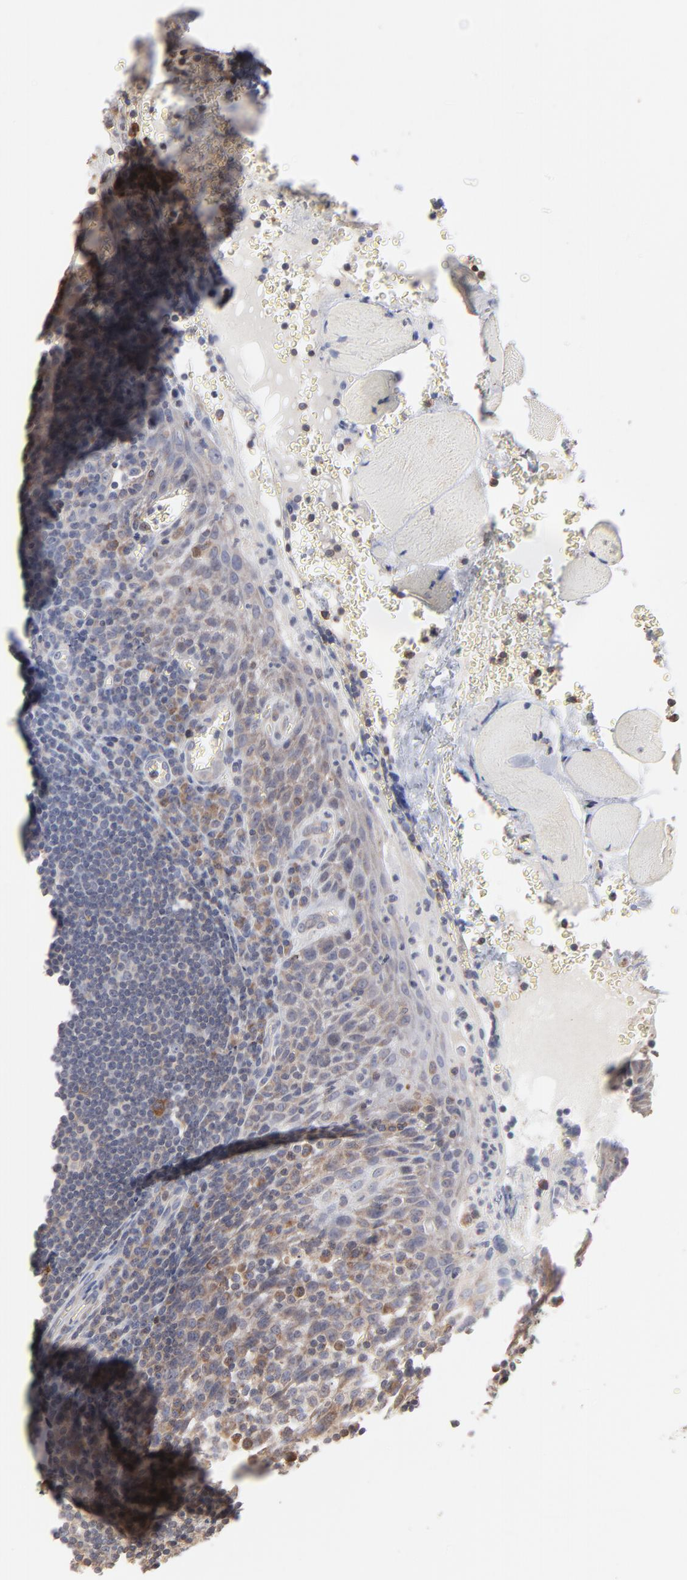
{"staining": {"intensity": "moderate", "quantity": ">75%", "location": "cytoplasmic/membranous"}, "tissue": "tonsil", "cell_type": "Germinal center cells", "image_type": "normal", "snomed": [{"axis": "morphology", "description": "Normal tissue, NOS"}, {"axis": "topography", "description": "Tonsil"}], "caption": "DAB immunohistochemical staining of benign human tonsil shows moderate cytoplasmic/membranous protein positivity in approximately >75% of germinal center cells.", "gene": "RNF213", "patient": {"sex": "male", "age": 20}}